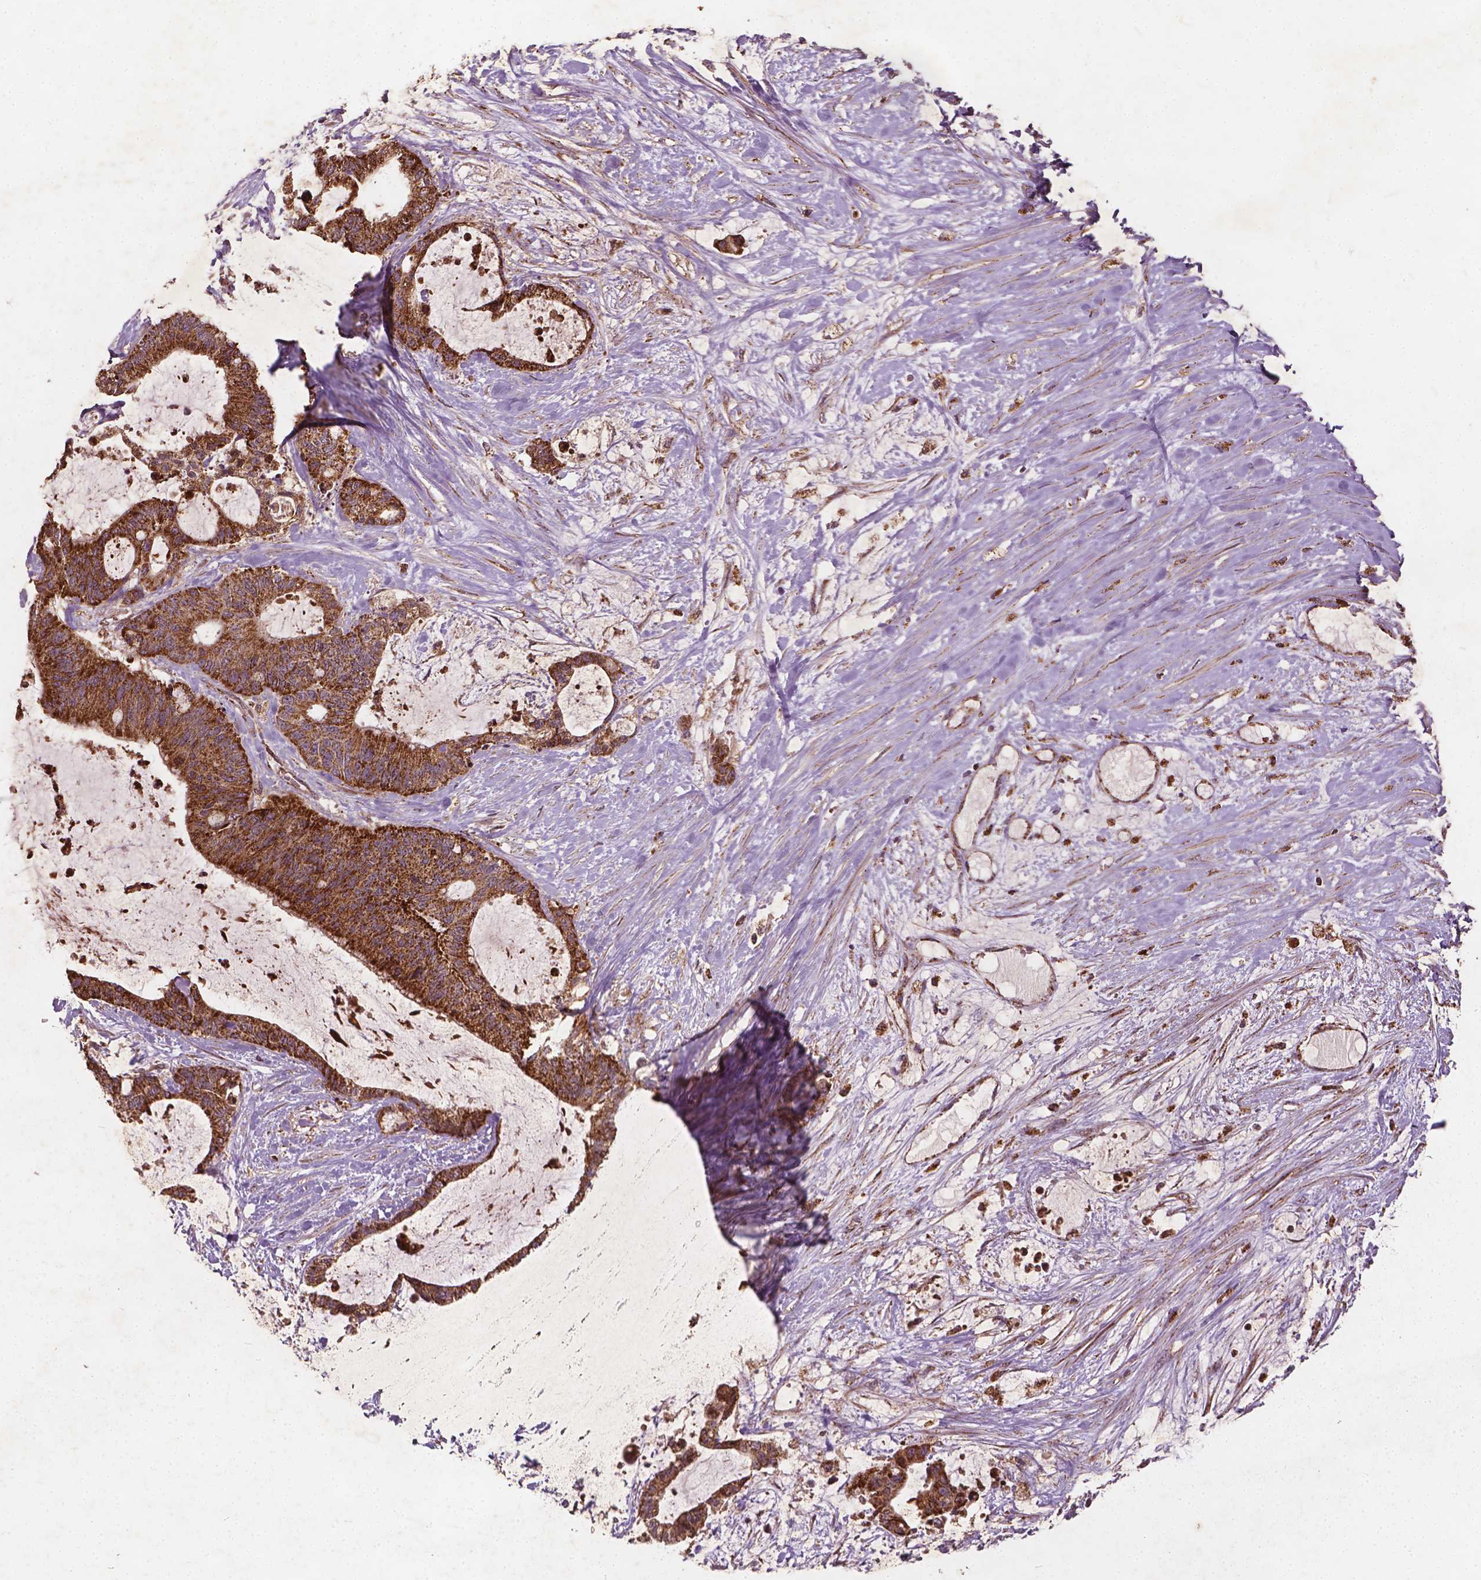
{"staining": {"intensity": "strong", "quantity": ">75%", "location": "cytoplasmic/membranous"}, "tissue": "liver cancer", "cell_type": "Tumor cells", "image_type": "cancer", "snomed": [{"axis": "morphology", "description": "Normal tissue, NOS"}, {"axis": "morphology", "description": "Cholangiocarcinoma"}, {"axis": "topography", "description": "Liver"}, {"axis": "topography", "description": "Peripheral nerve tissue"}], "caption": "An immunohistochemistry histopathology image of neoplastic tissue is shown. Protein staining in brown highlights strong cytoplasmic/membranous positivity in liver cancer within tumor cells.", "gene": "UBXN2A", "patient": {"sex": "female", "age": 73}}